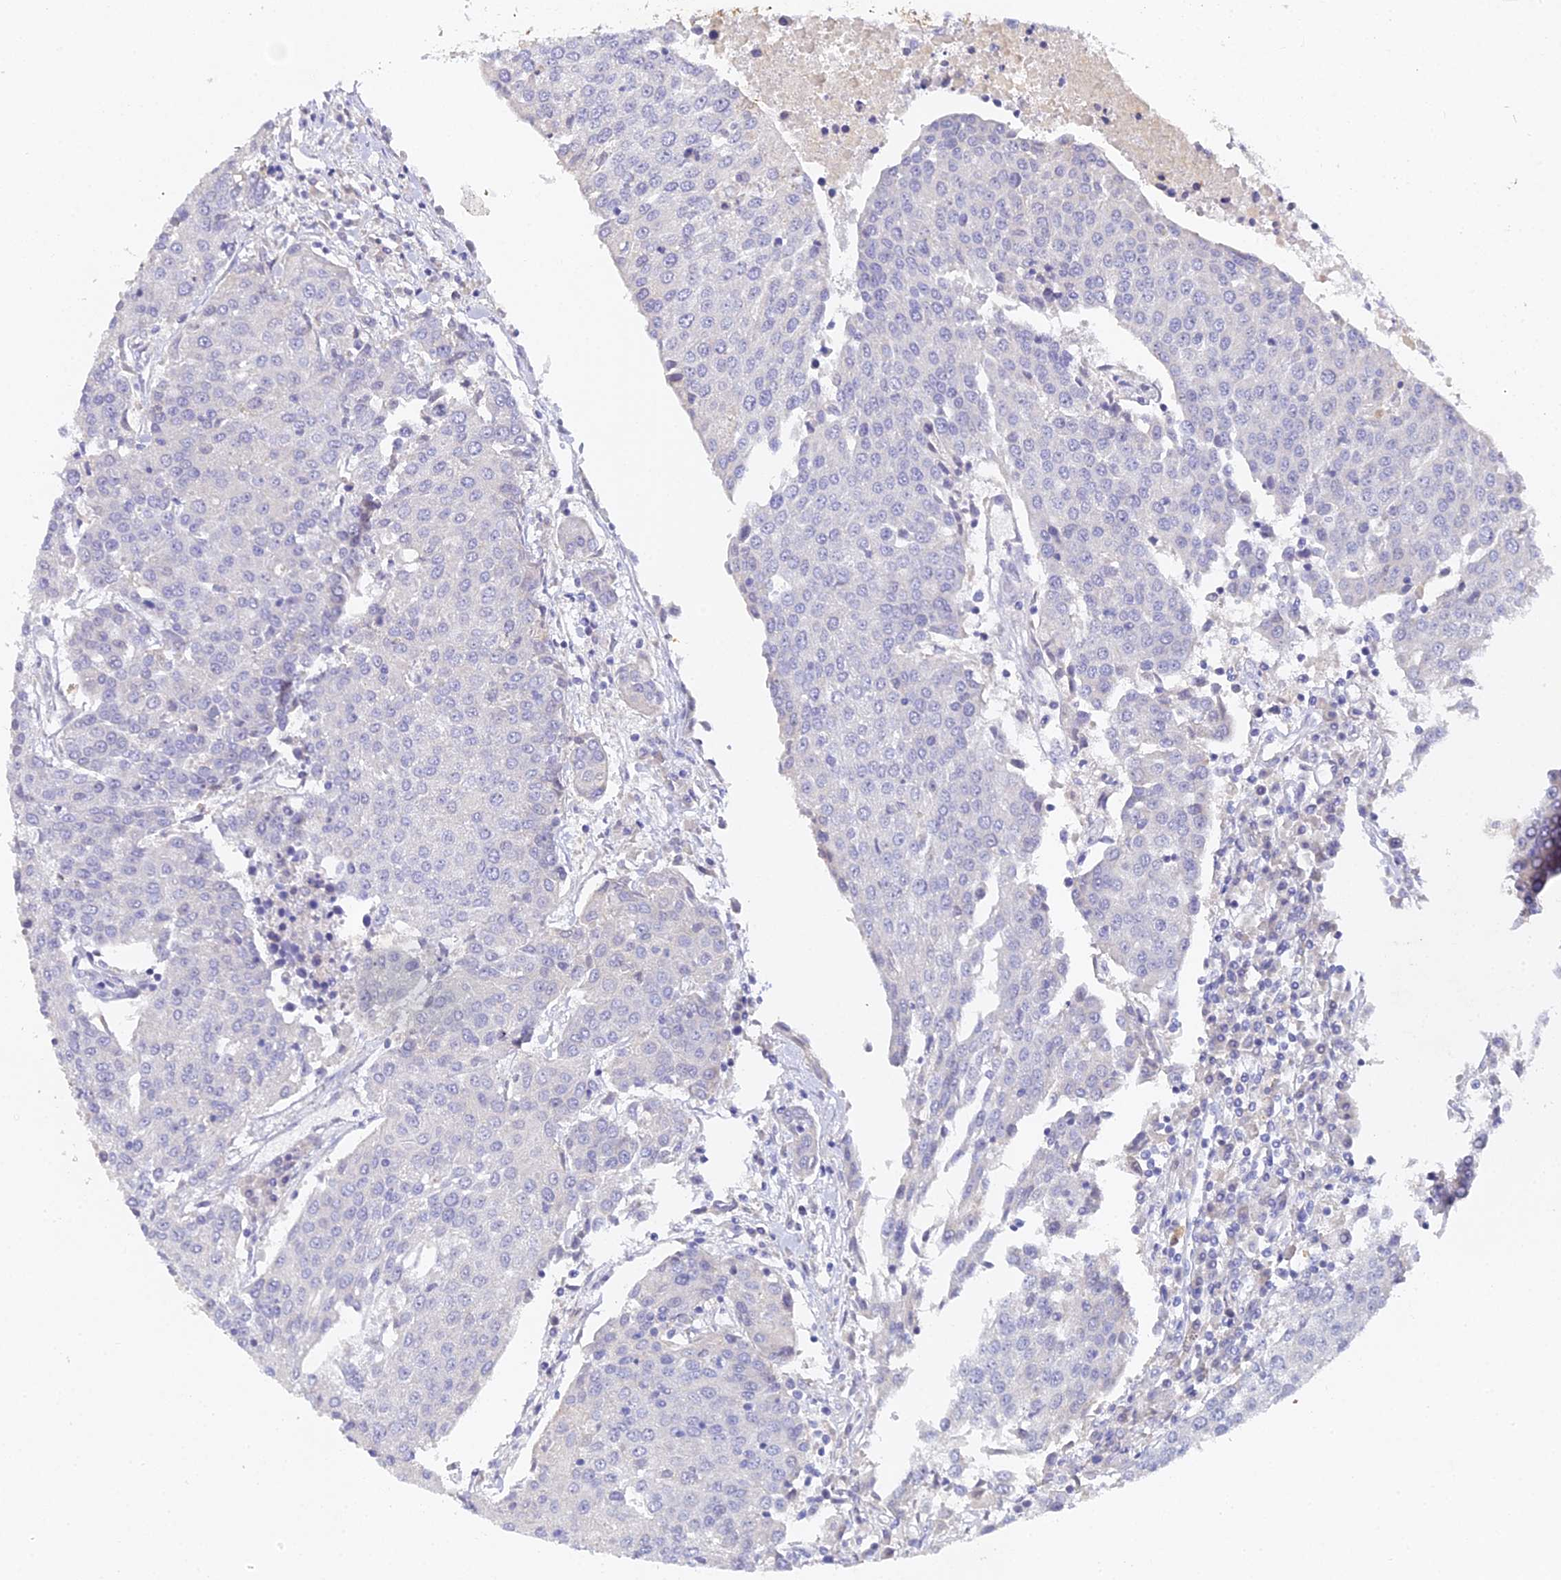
{"staining": {"intensity": "negative", "quantity": "none", "location": "none"}, "tissue": "urothelial cancer", "cell_type": "Tumor cells", "image_type": "cancer", "snomed": [{"axis": "morphology", "description": "Urothelial carcinoma, High grade"}, {"axis": "topography", "description": "Urinary bladder"}], "caption": "The immunohistochemistry (IHC) photomicrograph has no significant positivity in tumor cells of urothelial cancer tissue.", "gene": "DONSON", "patient": {"sex": "female", "age": 85}}